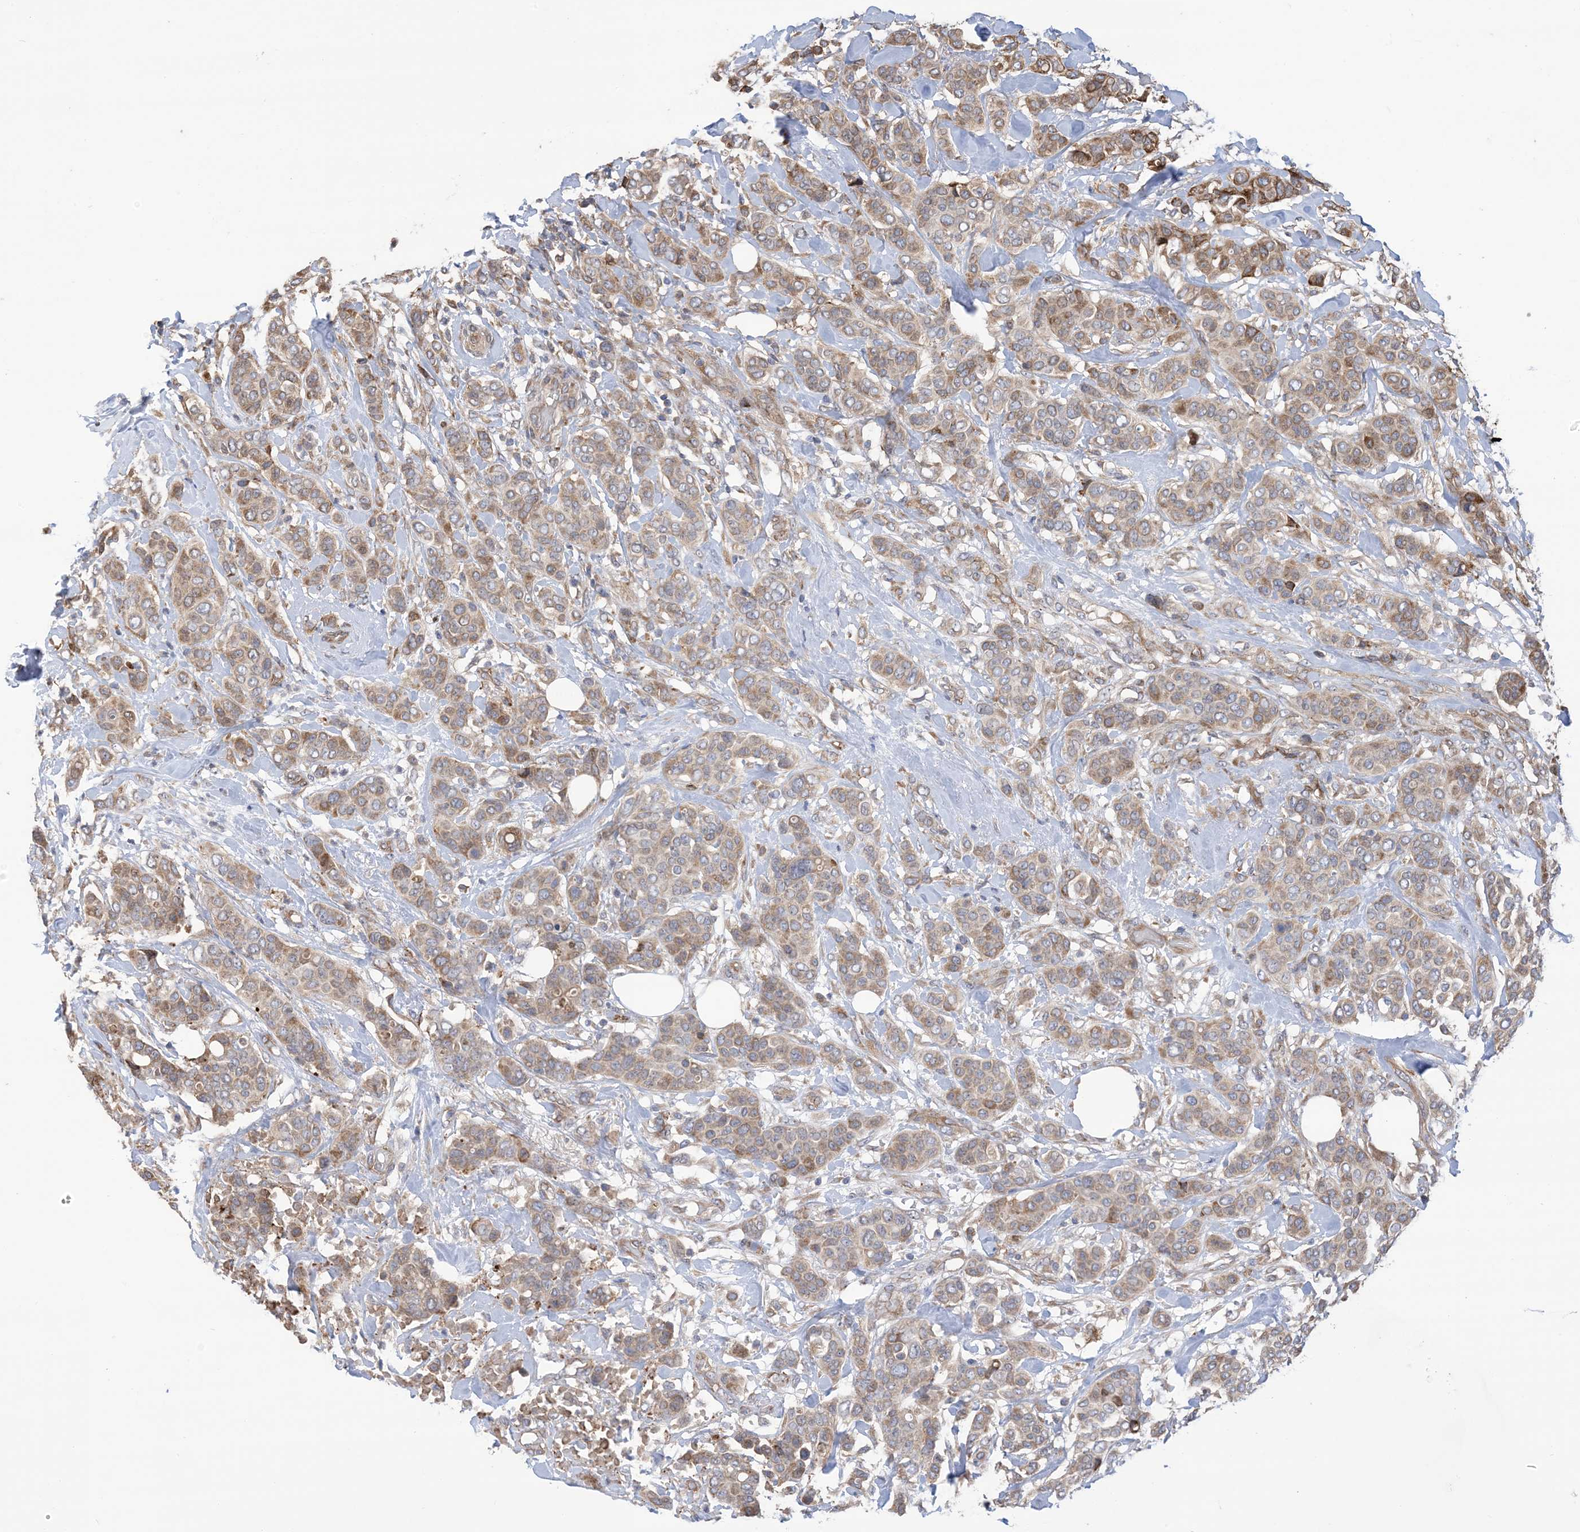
{"staining": {"intensity": "moderate", "quantity": "25%-75%", "location": "cytoplasmic/membranous"}, "tissue": "breast cancer", "cell_type": "Tumor cells", "image_type": "cancer", "snomed": [{"axis": "morphology", "description": "Lobular carcinoma"}, {"axis": "topography", "description": "Breast"}], "caption": "This photomicrograph shows breast cancer stained with IHC to label a protein in brown. The cytoplasmic/membranous of tumor cells show moderate positivity for the protein. Nuclei are counter-stained blue.", "gene": "CLEC16A", "patient": {"sex": "female", "age": 51}}